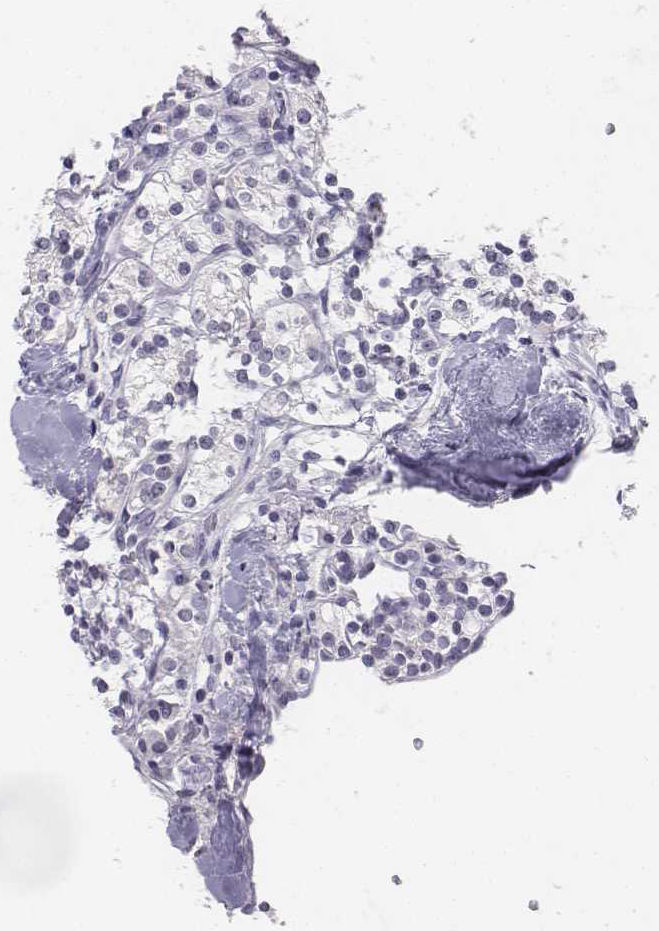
{"staining": {"intensity": "negative", "quantity": "none", "location": "none"}, "tissue": "renal cancer", "cell_type": "Tumor cells", "image_type": "cancer", "snomed": [{"axis": "morphology", "description": "Adenocarcinoma, NOS"}, {"axis": "topography", "description": "Kidney"}], "caption": "Renal cancer stained for a protein using immunohistochemistry displays no positivity tumor cells.", "gene": "UCN2", "patient": {"sex": "male", "age": 77}}